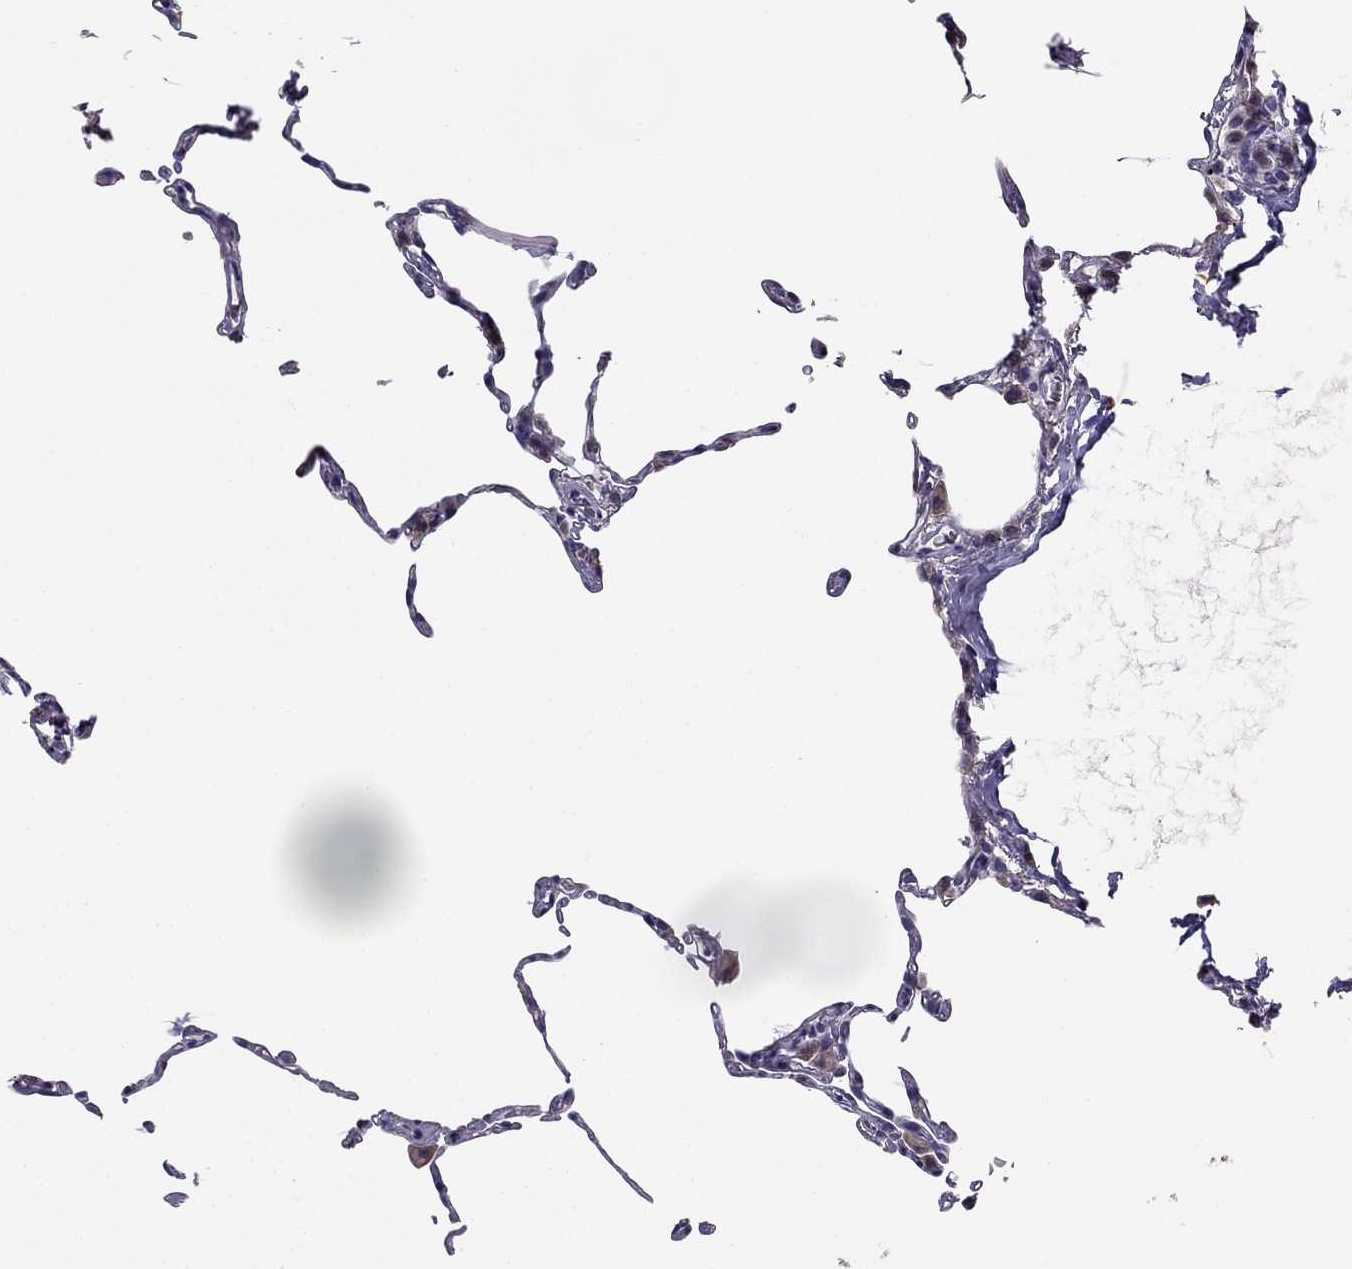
{"staining": {"intensity": "negative", "quantity": "none", "location": "none"}, "tissue": "lung", "cell_type": "Alveolar cells", "image_type": "normal", "snomed": [{"axis": "morphology", "description": "Normal tissue, NOS"}, {"axis": "topography", "description": "Lung"}], "caption": "Immunohistochemistry (IHC) of unremarkable lung displays no positivity in alveolar cells.", "gene": "CDH9", "patient": {"sex": "female", "age": 57}}